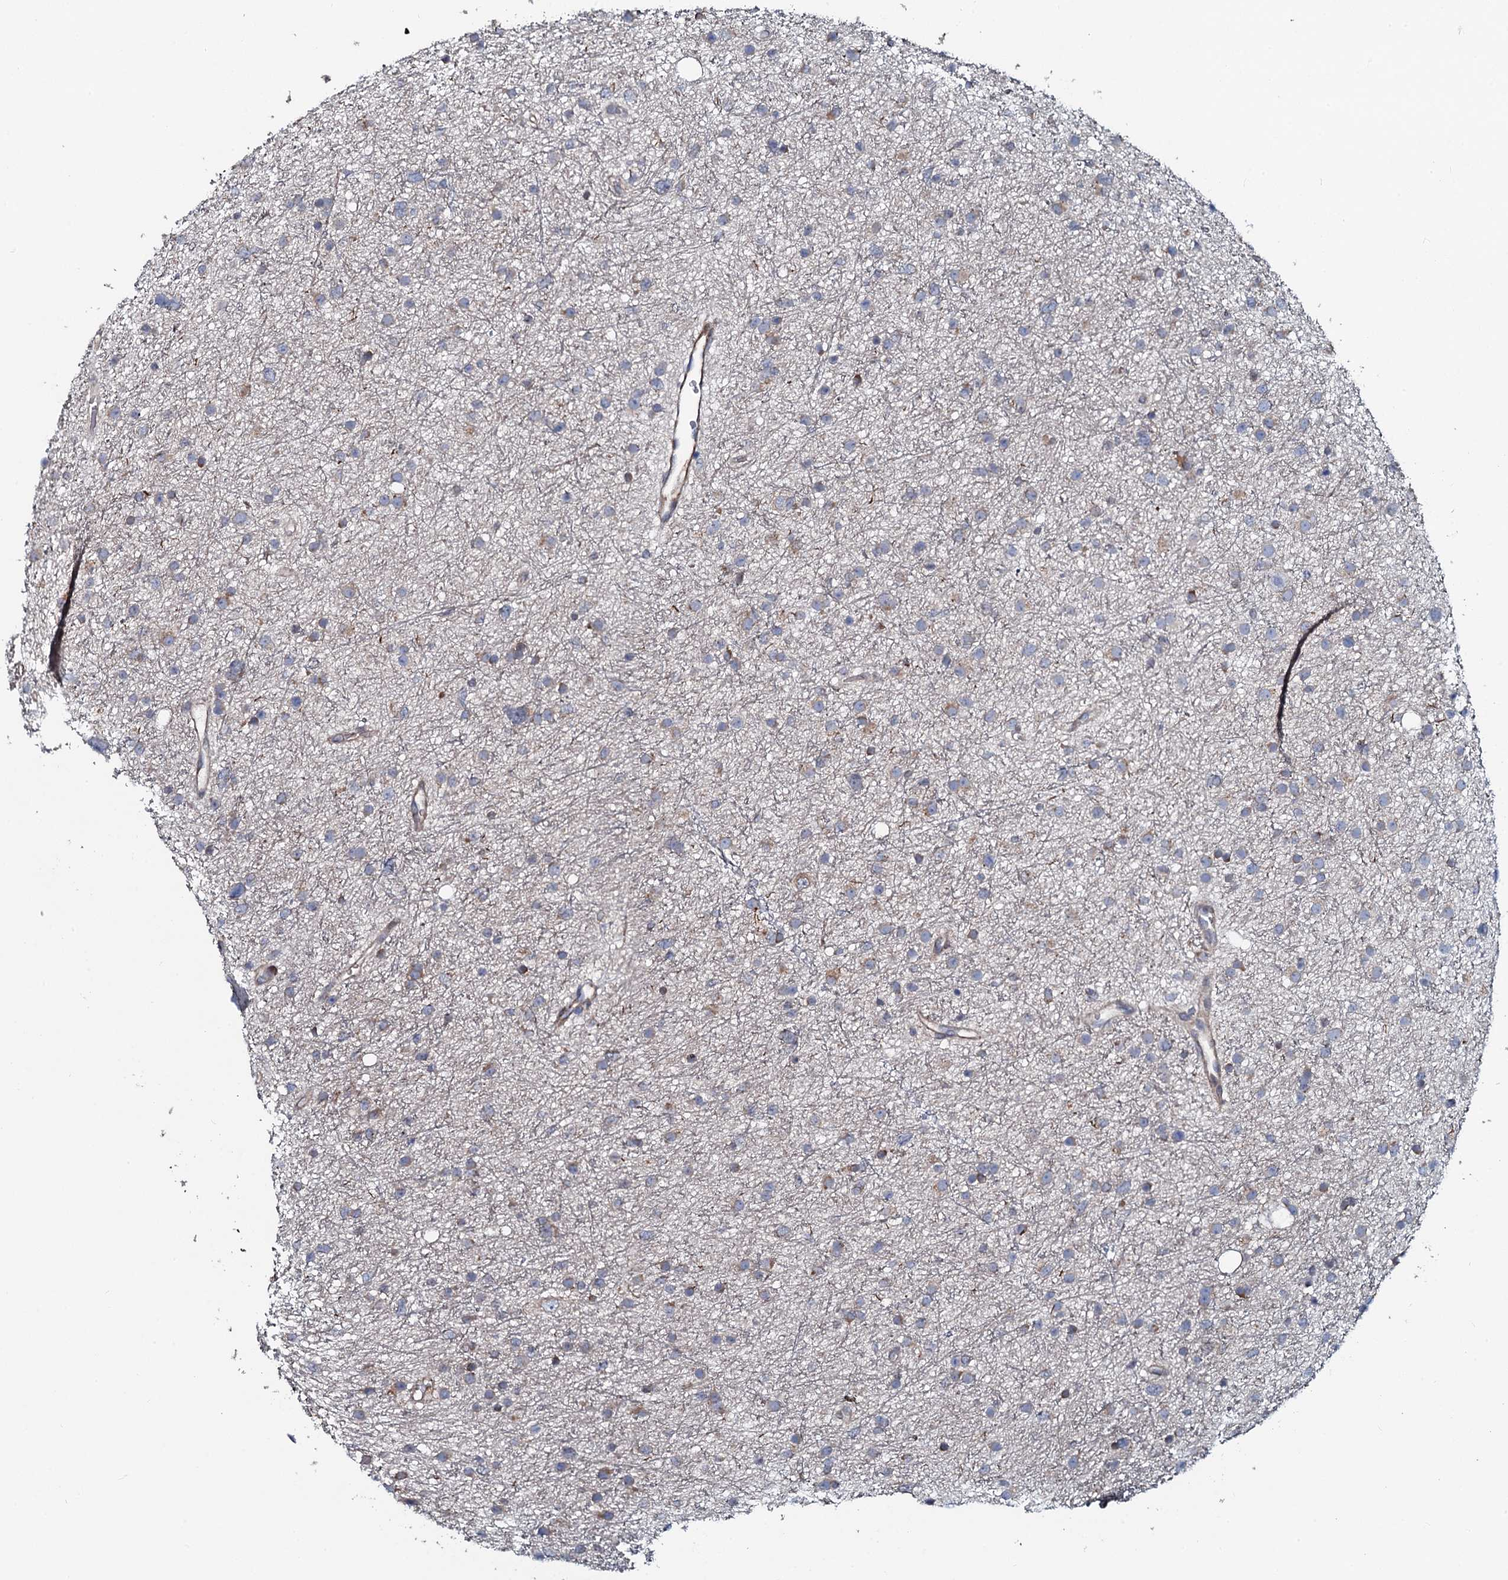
{"staining": {"intensity": "weak", "quantity": "<25%", "location": "cytoplasmic/membranous"}, "tissue": "glioma", "cell_type": "Tumor cells", "image_type": "cancer", "snomed": [{"axis": "morphology", "description": "Glioma, malignant, Low grade"}, {"axis": "topography", "description": "Cerebral cortex"}], "caption": "An image of low-grade glioma (malignant) stained for a protein exhibits no brown staining in tumor cells.", "gene": "KCTD4", "patient": {"sex": "female", "age": 39}}